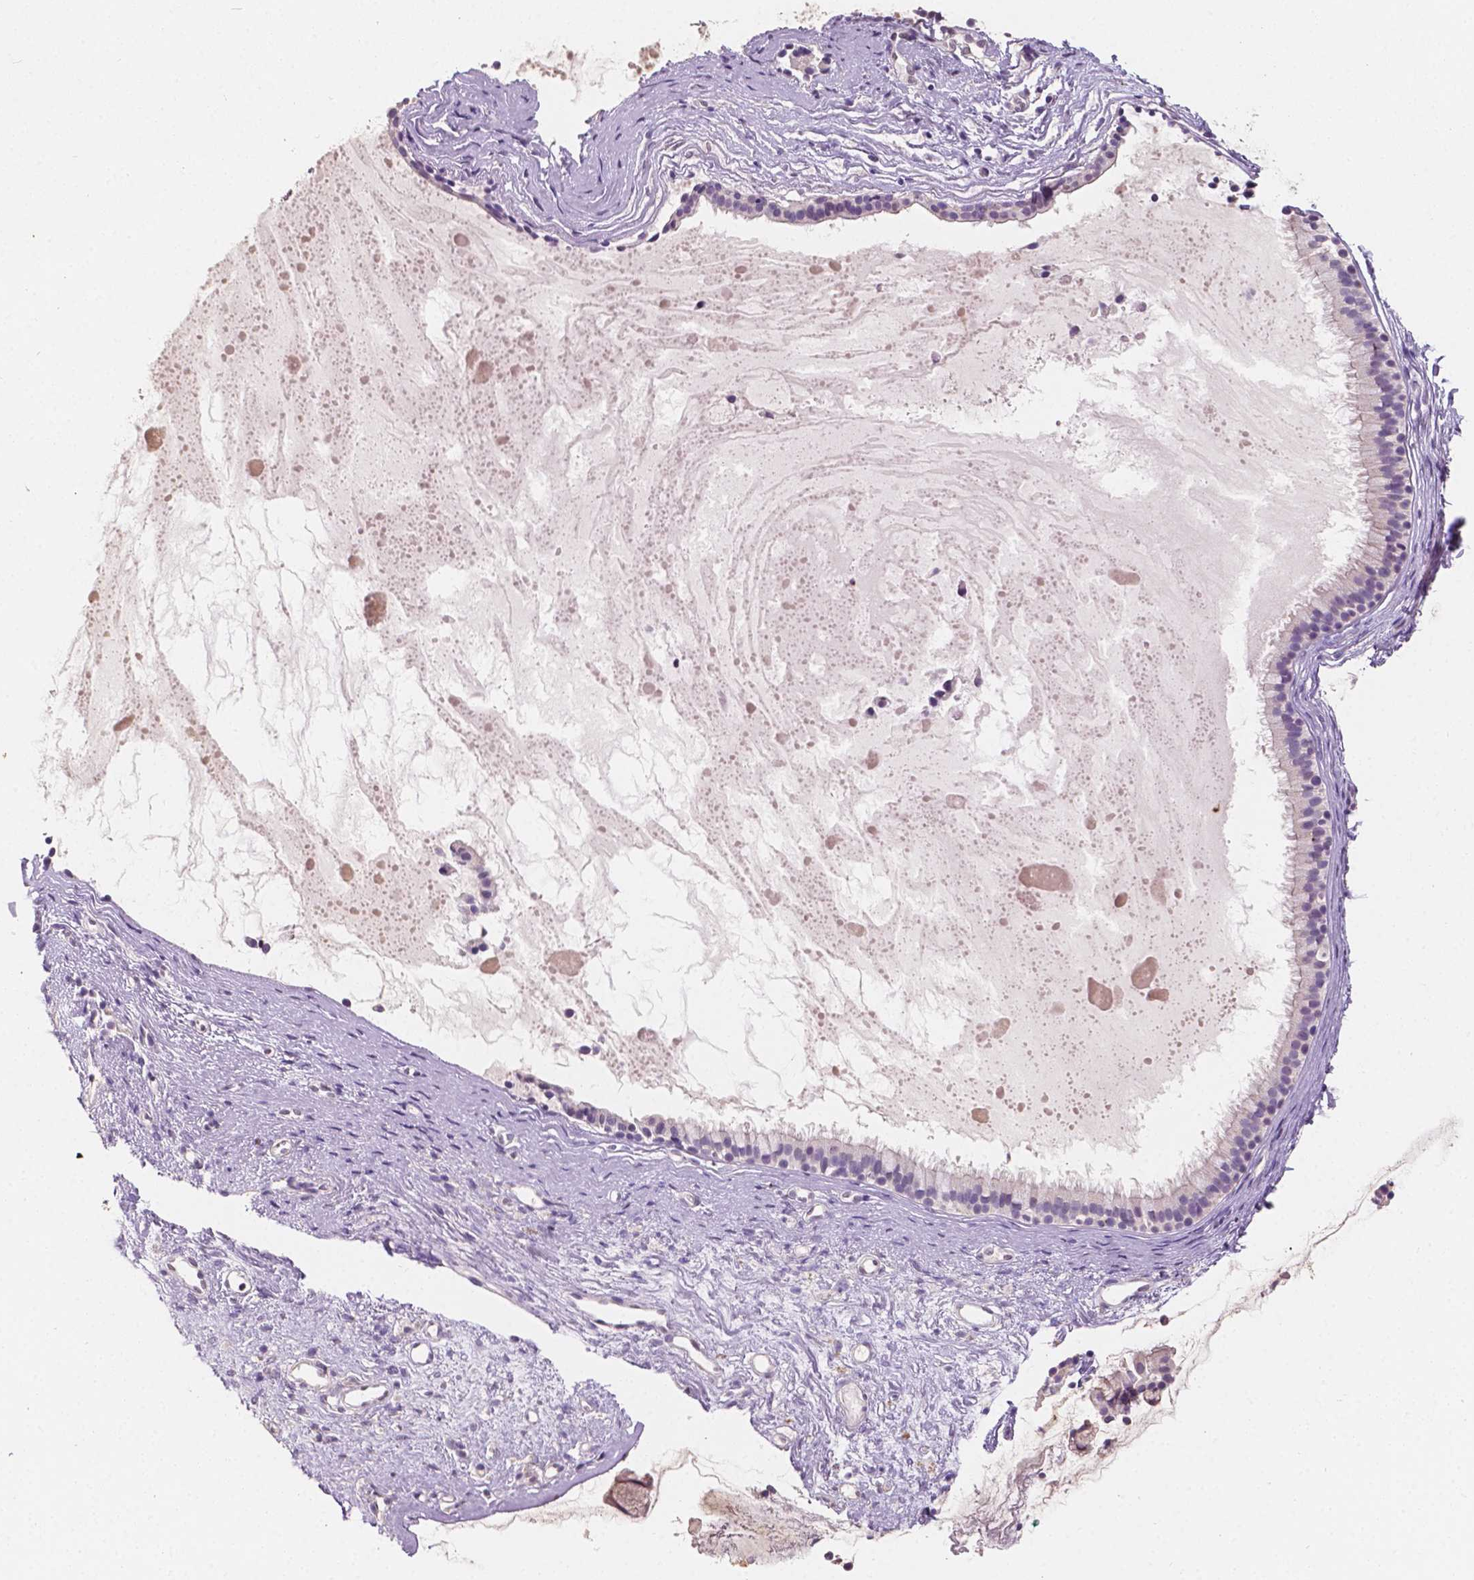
{"staining": {"intensity": "negative", "quantity": "none", "location": "none"}, "tissue": "nasopharynx", "cell_type": "Respiratory epithelial cells", "image_type": "normal", "snomed": [{"axis": "morphology", "description": "Normal tissue, NOS"}, {"axis": "topography", "description": "Nasopharynx"}], "caption": "A high-resolution photomicrograph shows immunohistochemistry staining of benign nasopharynx, which exhibits no significant expression in respiratory epithelial cells. (DAB (3,3'-diaminobenzidine) immunohistochemistry visualized using brightfield microscopy, high magnification).", "gene": "TAL1", "patient": {"sex": "male", "age": 77}}